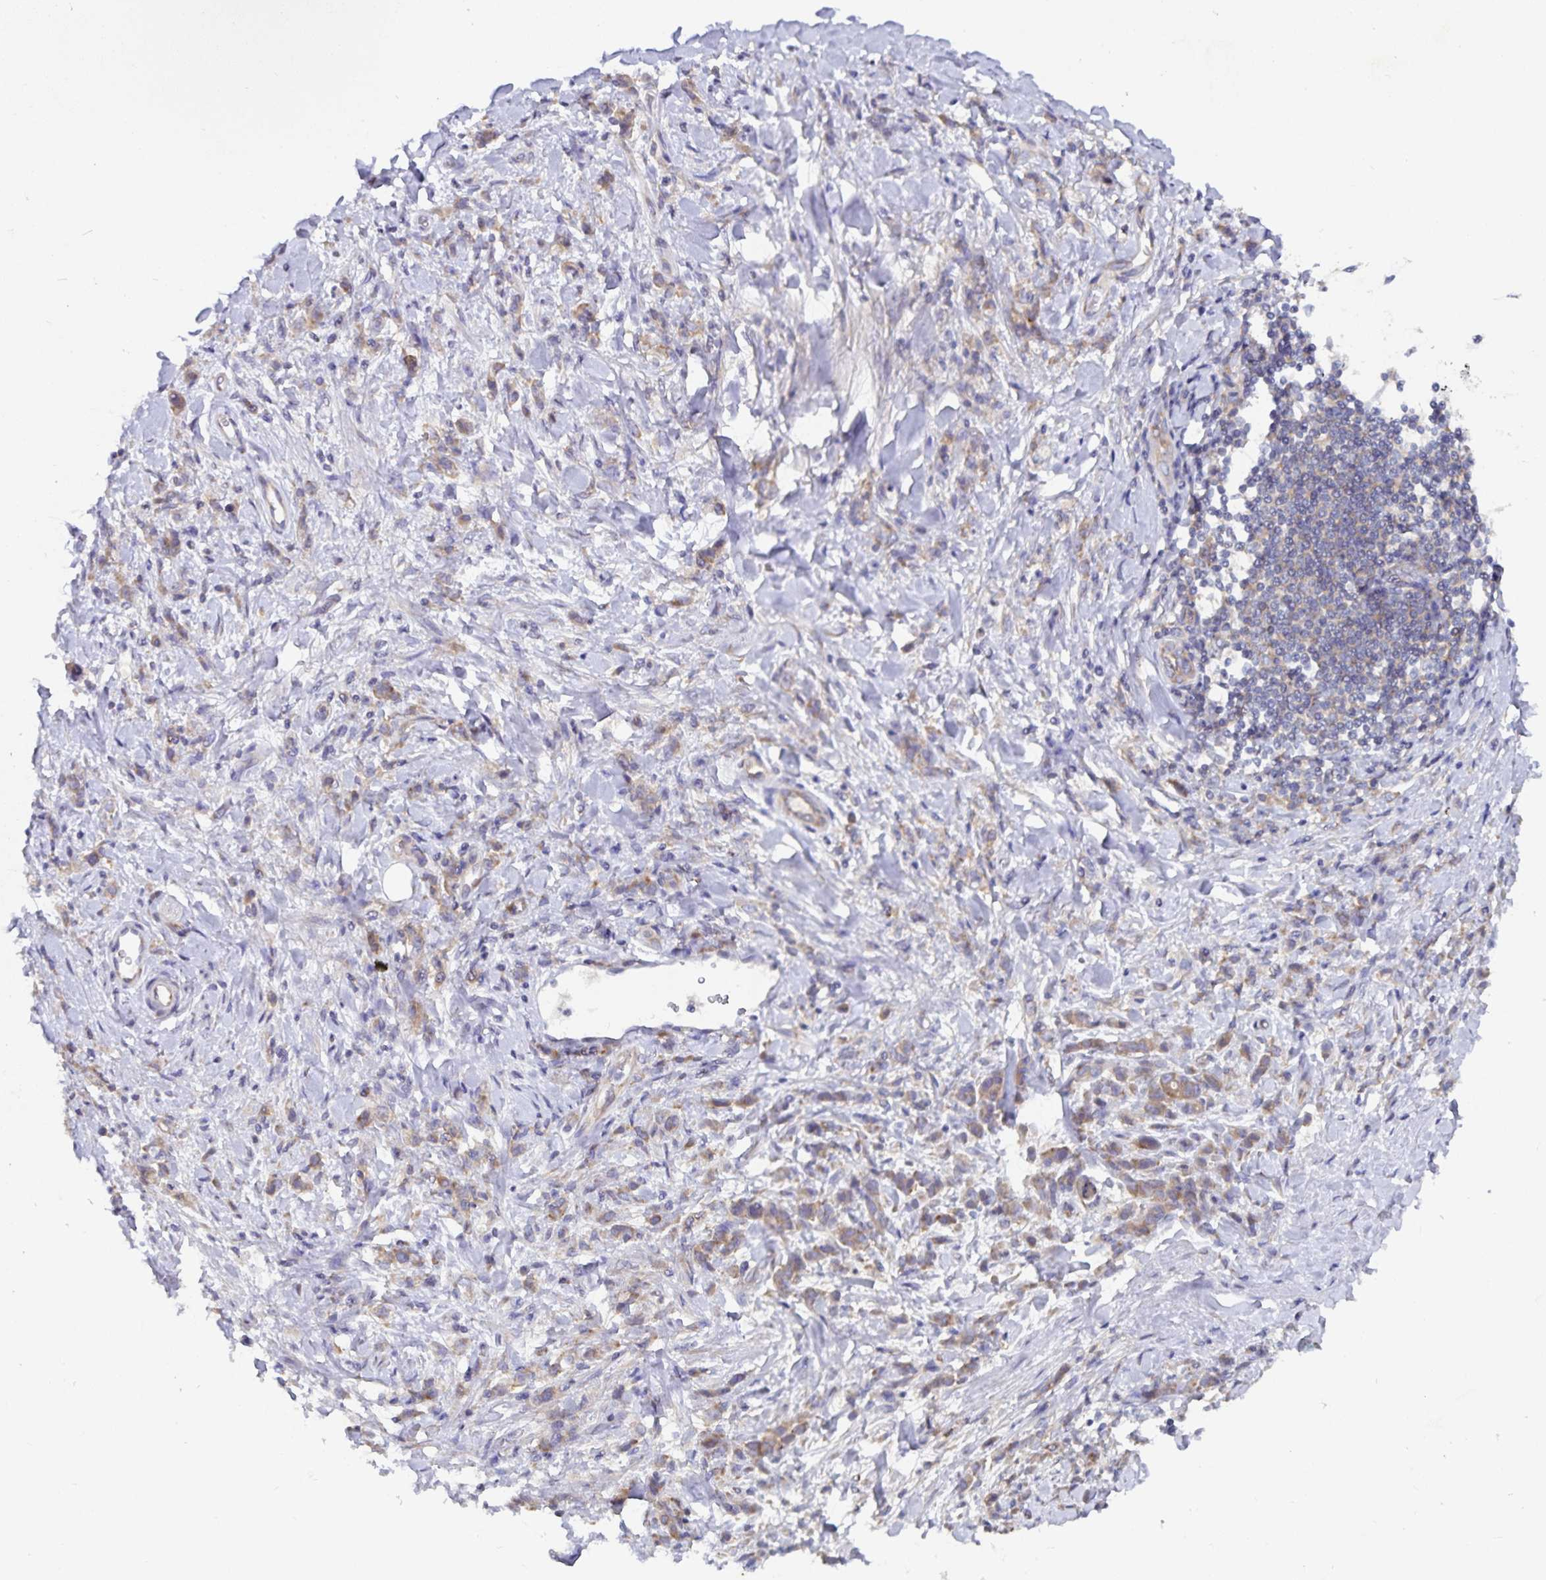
{"staining": {"intensity": "moderate", "quantity": ">75%", "location": "cytoplasmic/membranous"}, "tissue": "stomach cancer", "cell_type": "Tumor cells", "image_type": "cancer", "snomed": [{"axis": "morphology", "description": "Adenocarcinoma, NOS"}, {"axis": "topography", "description": "Stomach"}], "caption": "Immunohistochemical staining of stomach adenocarcinoma demonstrates moderate cytoplasmic/membranous protein expression in about >75% of tumor cells. The staining was performed using DAB, with brown indicating positive protein expression. Nuclei are stained blue with hematoxylin.", "gene": "FAM120A", "patient": {"sex": "male", "age": 77}}